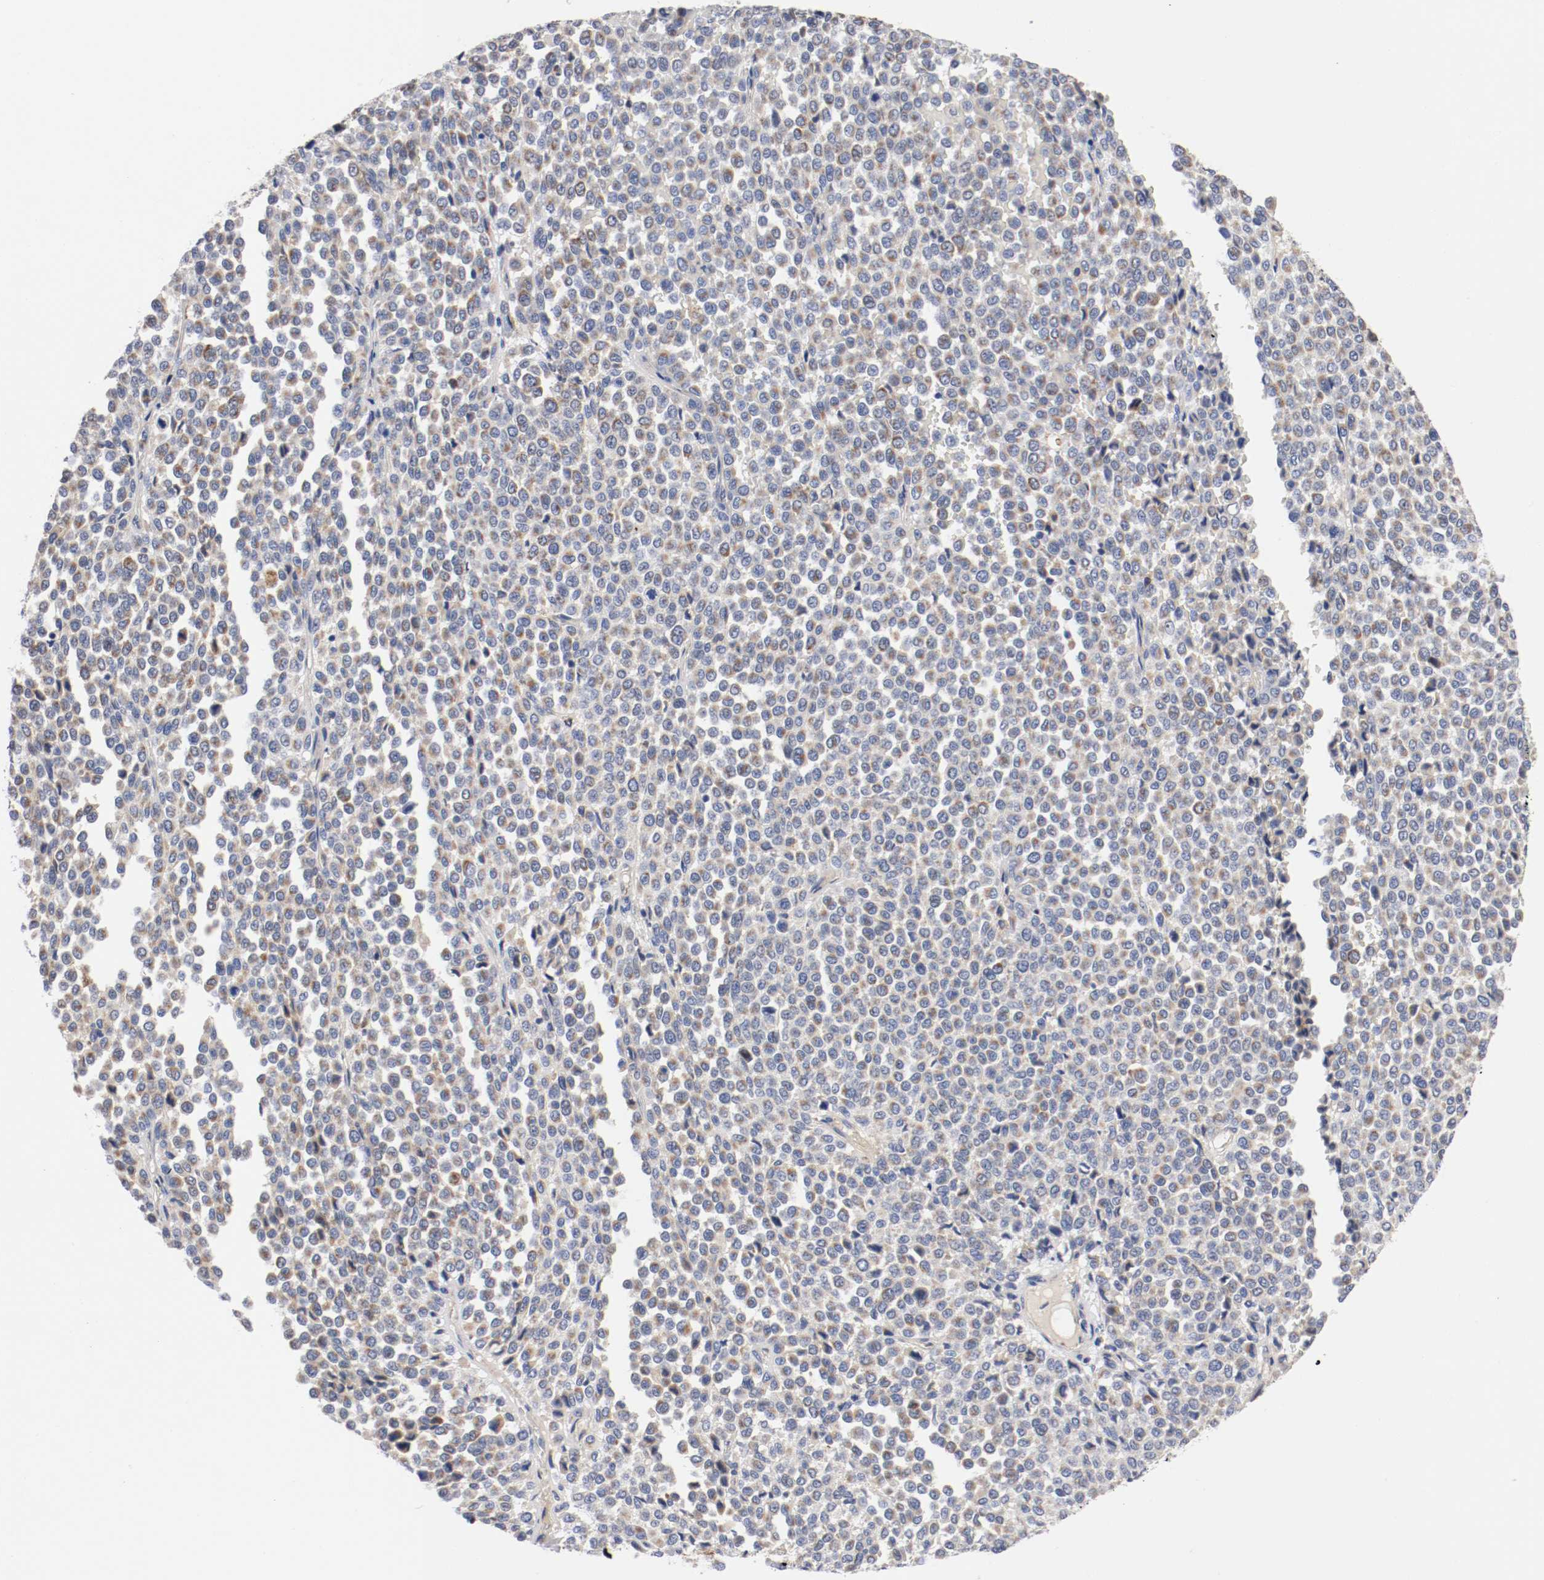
{"staining": {"intensity": "negative", "quantity": "none", "location": "none"}, "tissue": "melanoma", "cell_type": "Tumor cells", "image_type": "cancer", "snomed": [{"axis": "morphology", "description": "Malignant melanoma, Metastatic site"}, {"axis": "topography", "description": "Pancreas"}], "caption": "Immunohistochemical staining of human malignant melanoma (metastatic site) shows no significant positivity in tumor cells.", "gene": "PCSK6", "patient": {"sex": "female", "age": 30}}